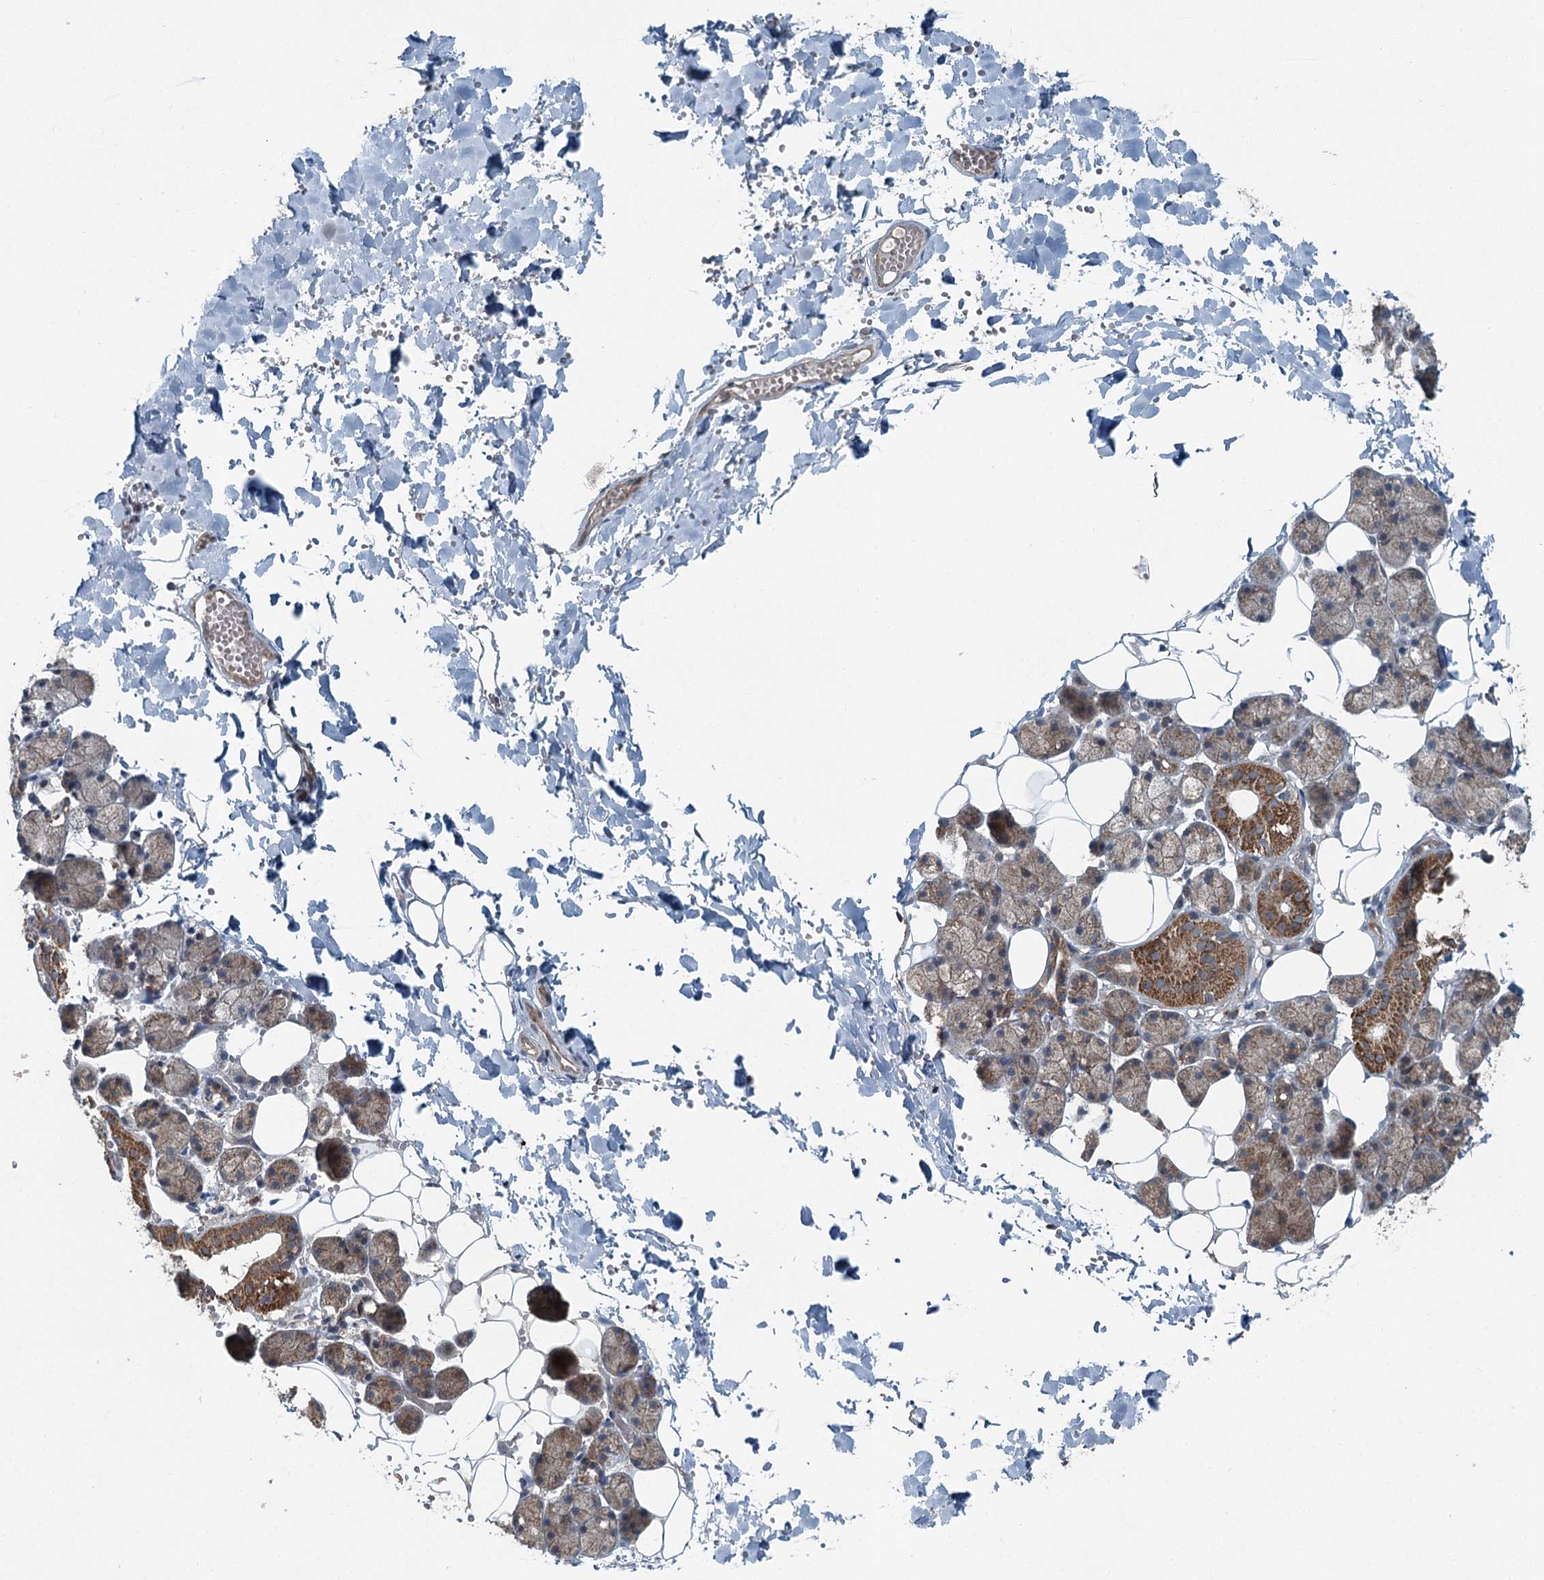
{"staining": {"intensity": "moderate", "quantity": "25%-75%", "location": "cytoplasmic/membranous"}, "tissue": "salivary gland", "cell_type": "Glandular cells", "image_type": "normal", "snomed": [{"axis": "morphology", "description": "Normal tissue, NOS"}, {"axis": "topography", "description": "Salivary gland"}], "caption": "Salivary gland stained with DAB IHC shows medium levels of moderate cytoplasmic/membranous positivity in about 25%-75% of glandular cells.", "gene": "SKIC3", "patient": {"sex": "female", "age": 33}}